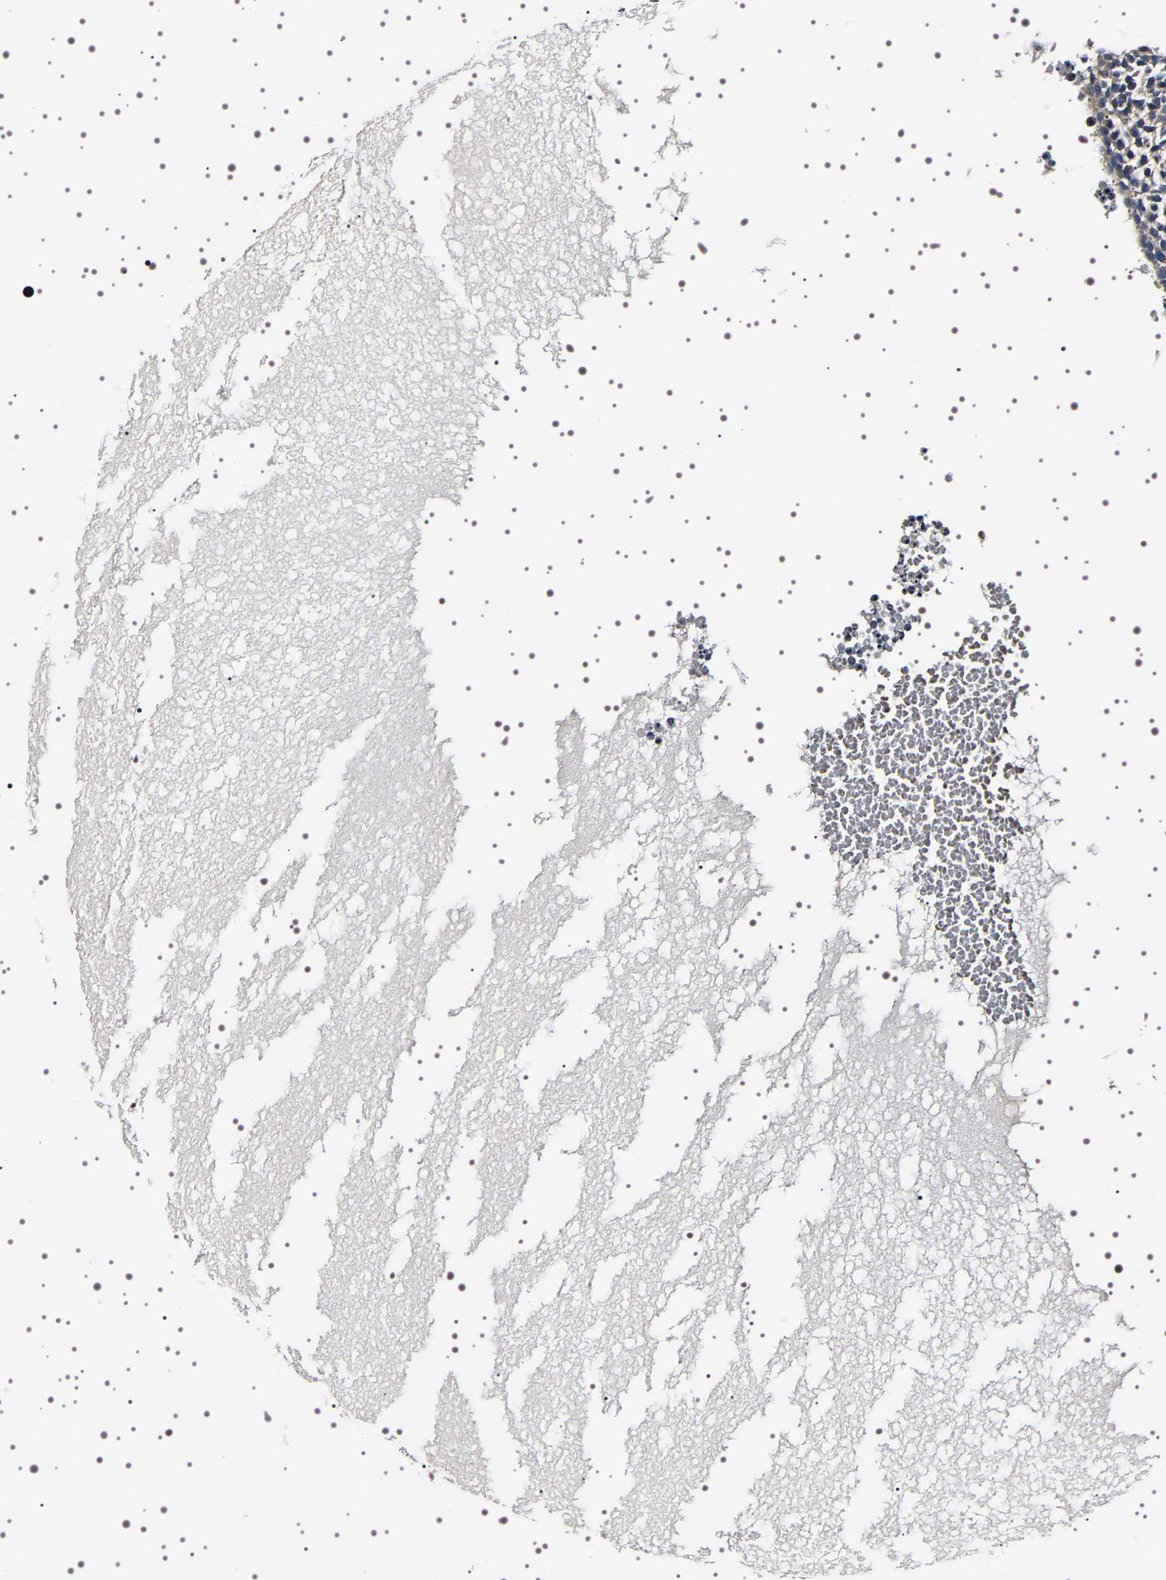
{"staining": {"intensity": "weak", "quantity": "<25%", "location": "cytoplasmic/membranous"}, "tissue": "ovary", "cell_type": "Follicle cells", "image_type": "normal", "snomed": [{"axis": "morphology", "description": "Normal tissue, NOS"}, {"axis": "topography", "description": "Ovary"}], "caption": "Immunohistochemical staining of normal ovary exhibits no significant expression in follicle cells.", "gene": "TARBP1", "patient": {"sex": "female", "age": 35}}